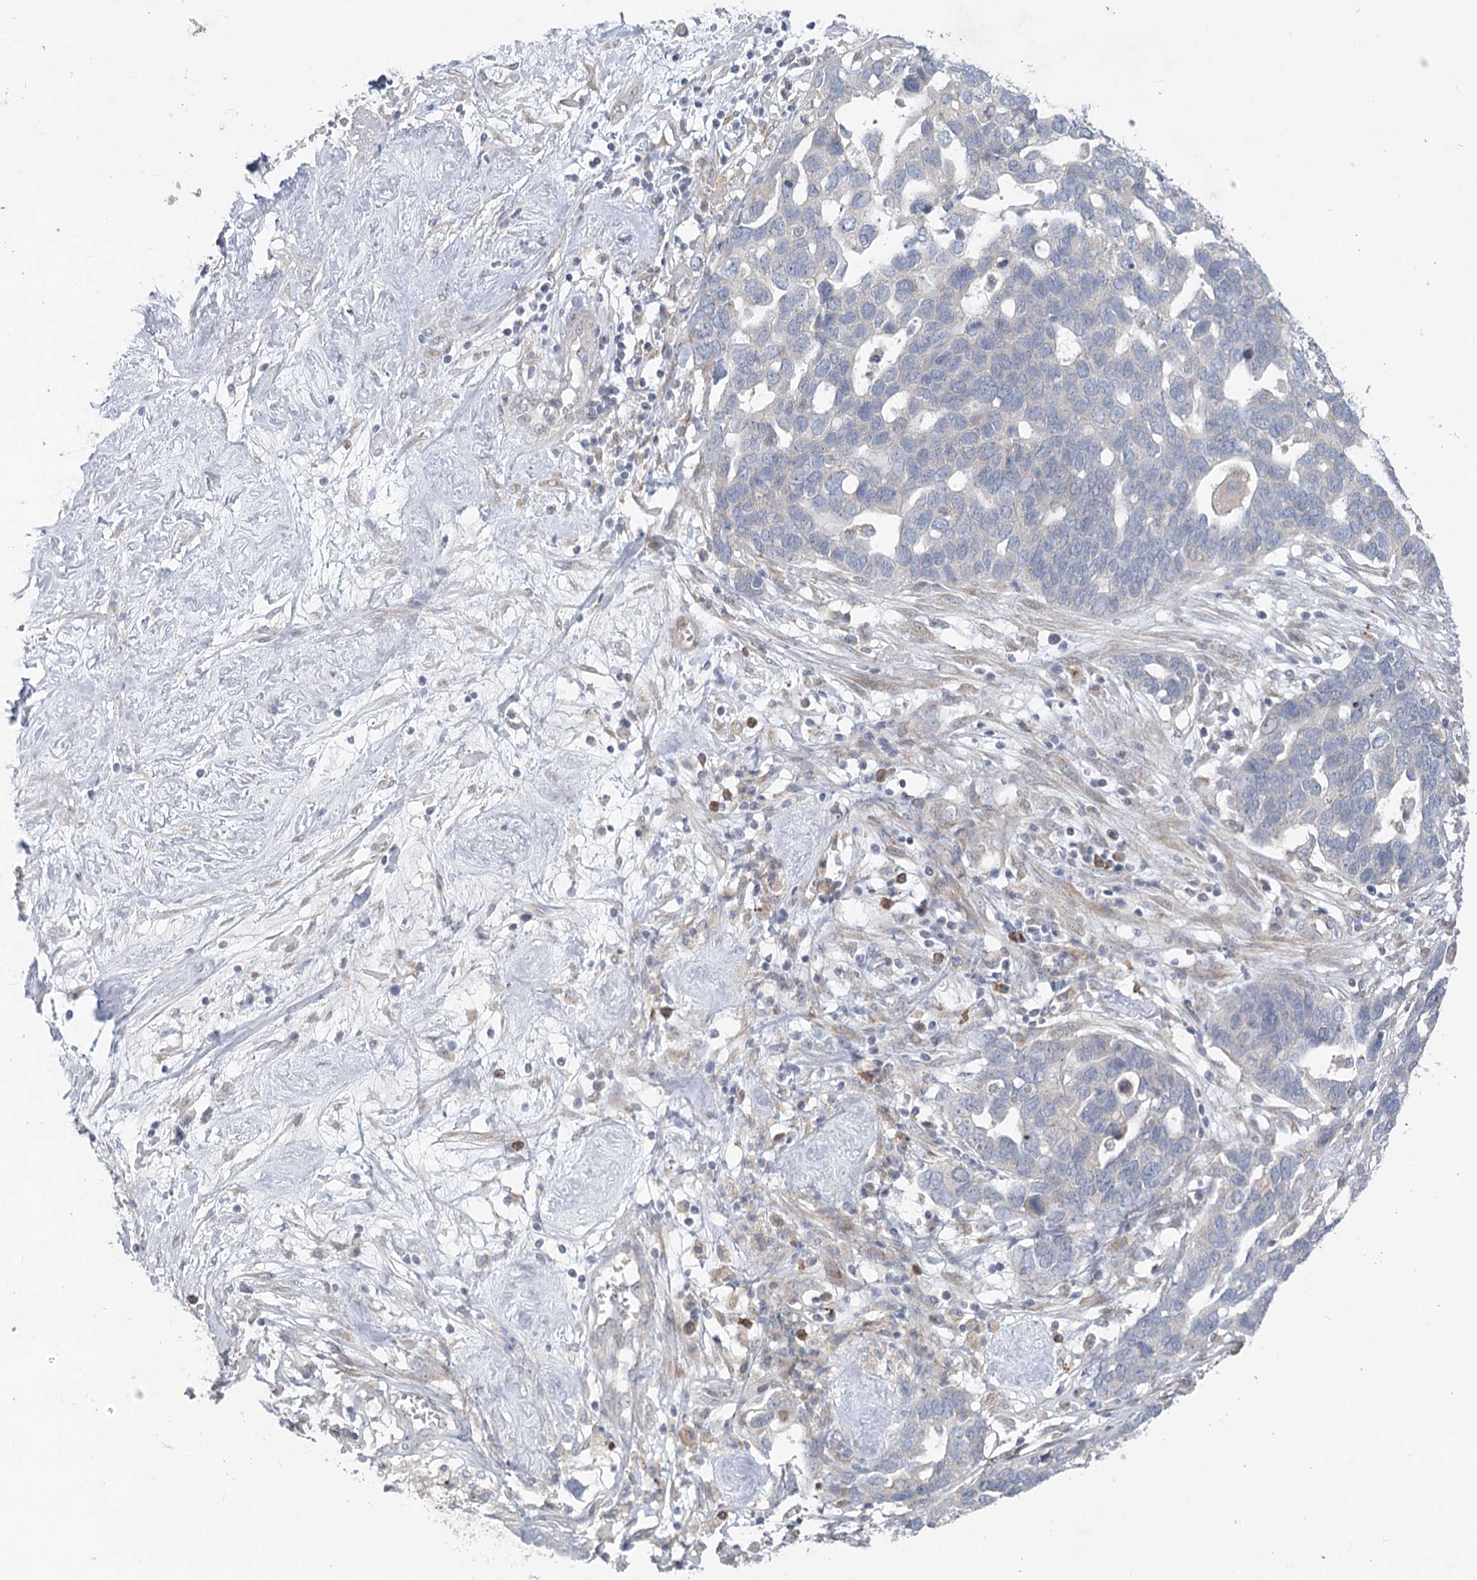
{"staining": {"intensity": "negative", "quantity": "none", "location": "none"}, "tissue": "ovarian cancer", "cell_type": "Tumor cells", "image_type": "cancer", "snomed": [{"axis": "morphology", "description": "Cystadenocarcinoma, serous, NOS"}, {"axis": "topography", "description": "Ovary"}], "caption": "This is a histopathology image of immunohistochemistry staining of serous cystadenocarcinoma (ovarian), which shows no staining in tumor cells.", "gene": "PLA2G12A", "patient": {"sex": "female", "age": 54}}